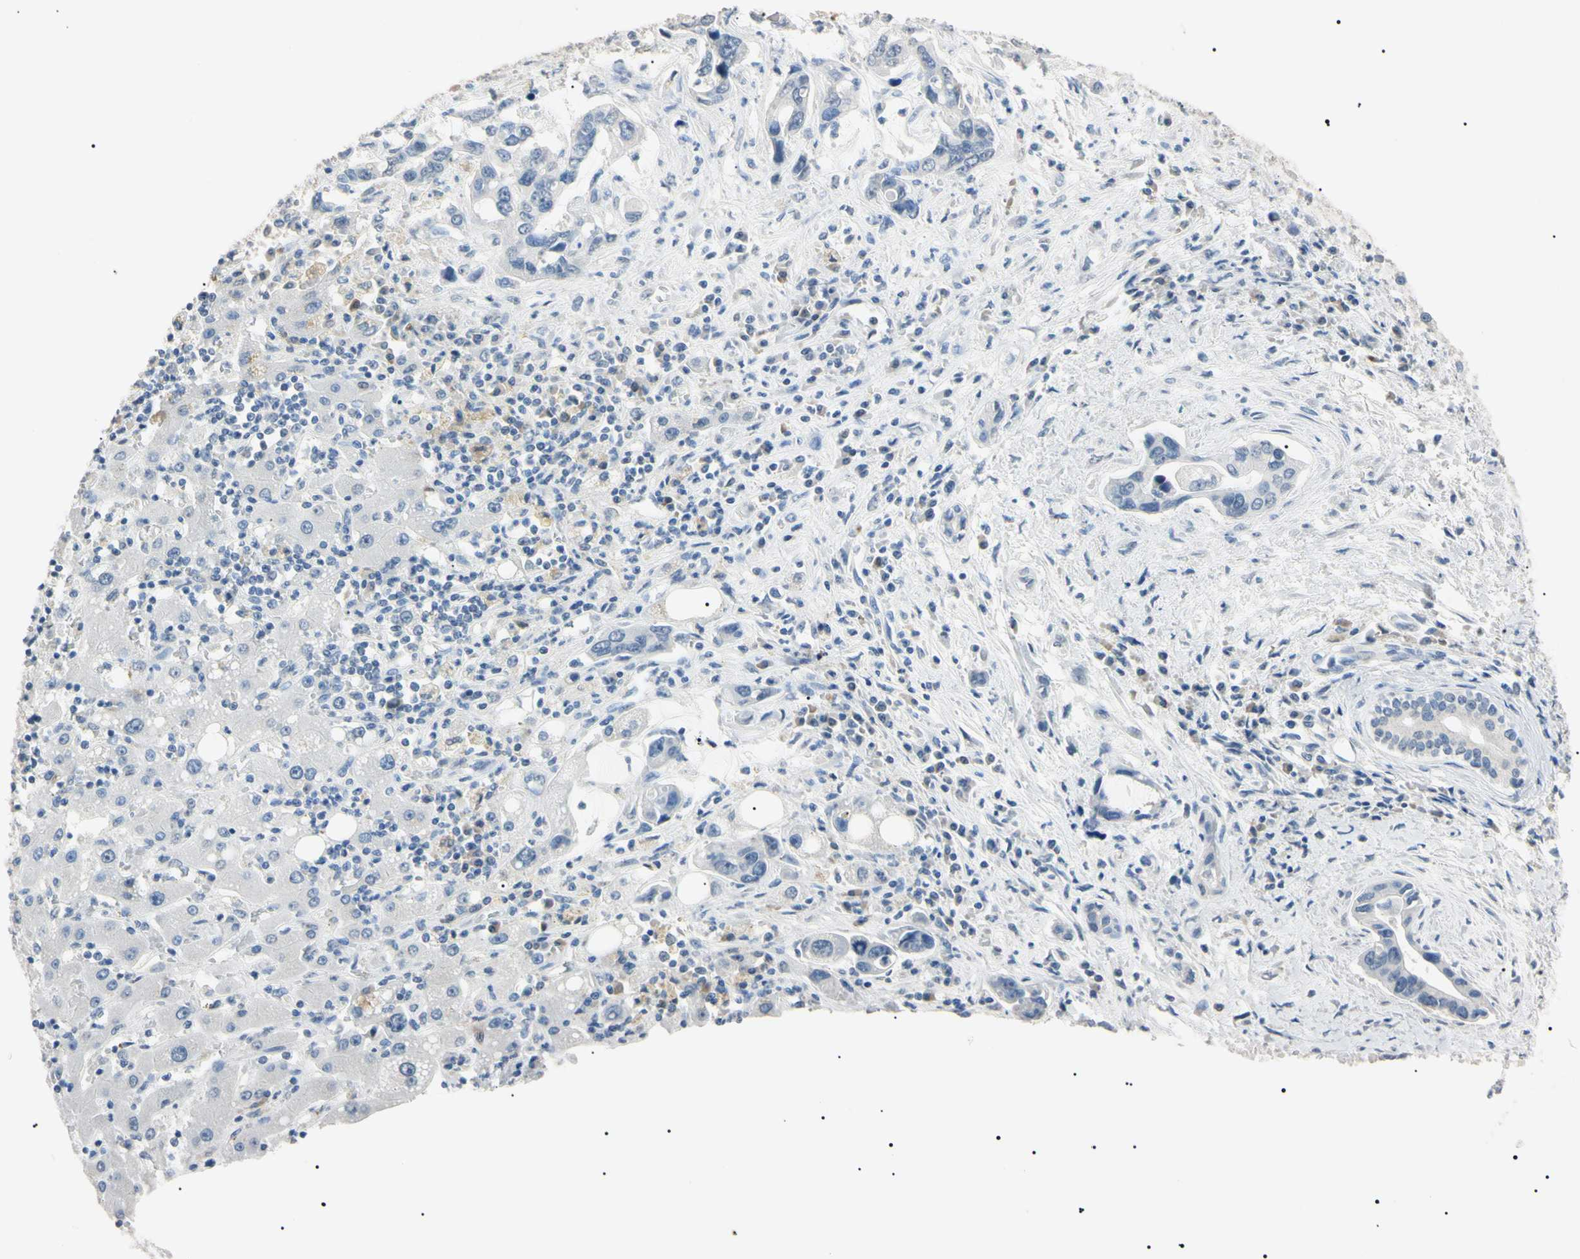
{"staining": {"intensity": "negative", "quantity": "none", "location": "none"}, "tissue": "liver cancer", "cell_type": "Tumor cells", "image_type": "cancer", "snomed": [{"axis": "morphology", "description": "Cholangiocarcinoma"}, {"axis": "topography", "description": "Liver"}], "caption": "Immunohistochemical staining of liver cholangiocarcinoma displays no significant expression in tumor cells.", "gene": "CGB3", "patient": {"sex": "female", "age": 65}}